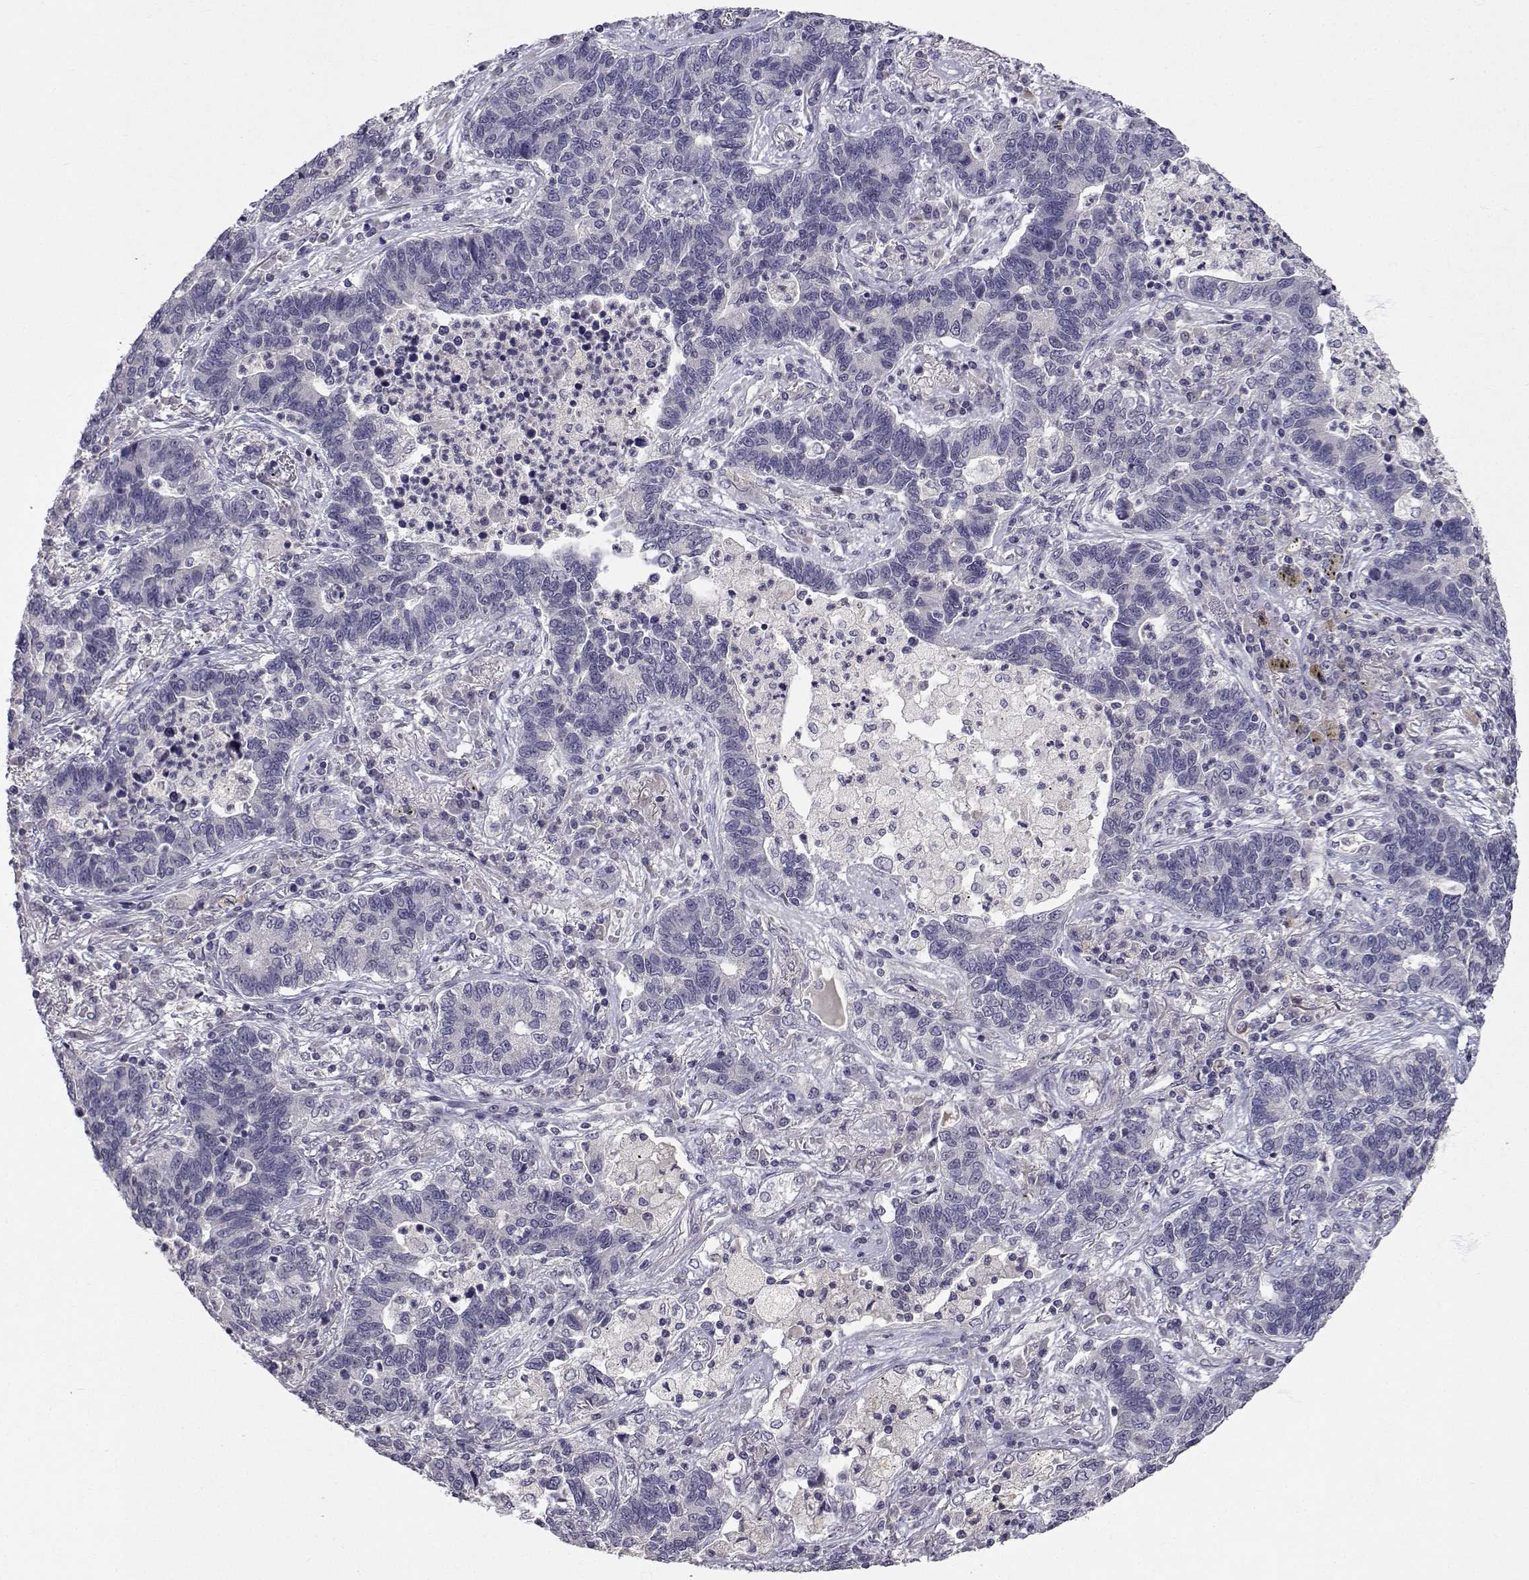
{"staining": {"intensity": "negative", "quantity": "none", "location": "none"}, "tissue": "lung cancer", "cell_type": "Tumor cells", "image_type": "cancer", "snomed": [{"axis": "morphology", "description": "Adenocarcinoma, NOS"}, {"axis": "topography", "description": "Lung"}], "caption": "There is no significant staining in tumor cells of lung cancer.", "gene": "SLC6A3", "patient": {"sex": "female", "age": 57}}